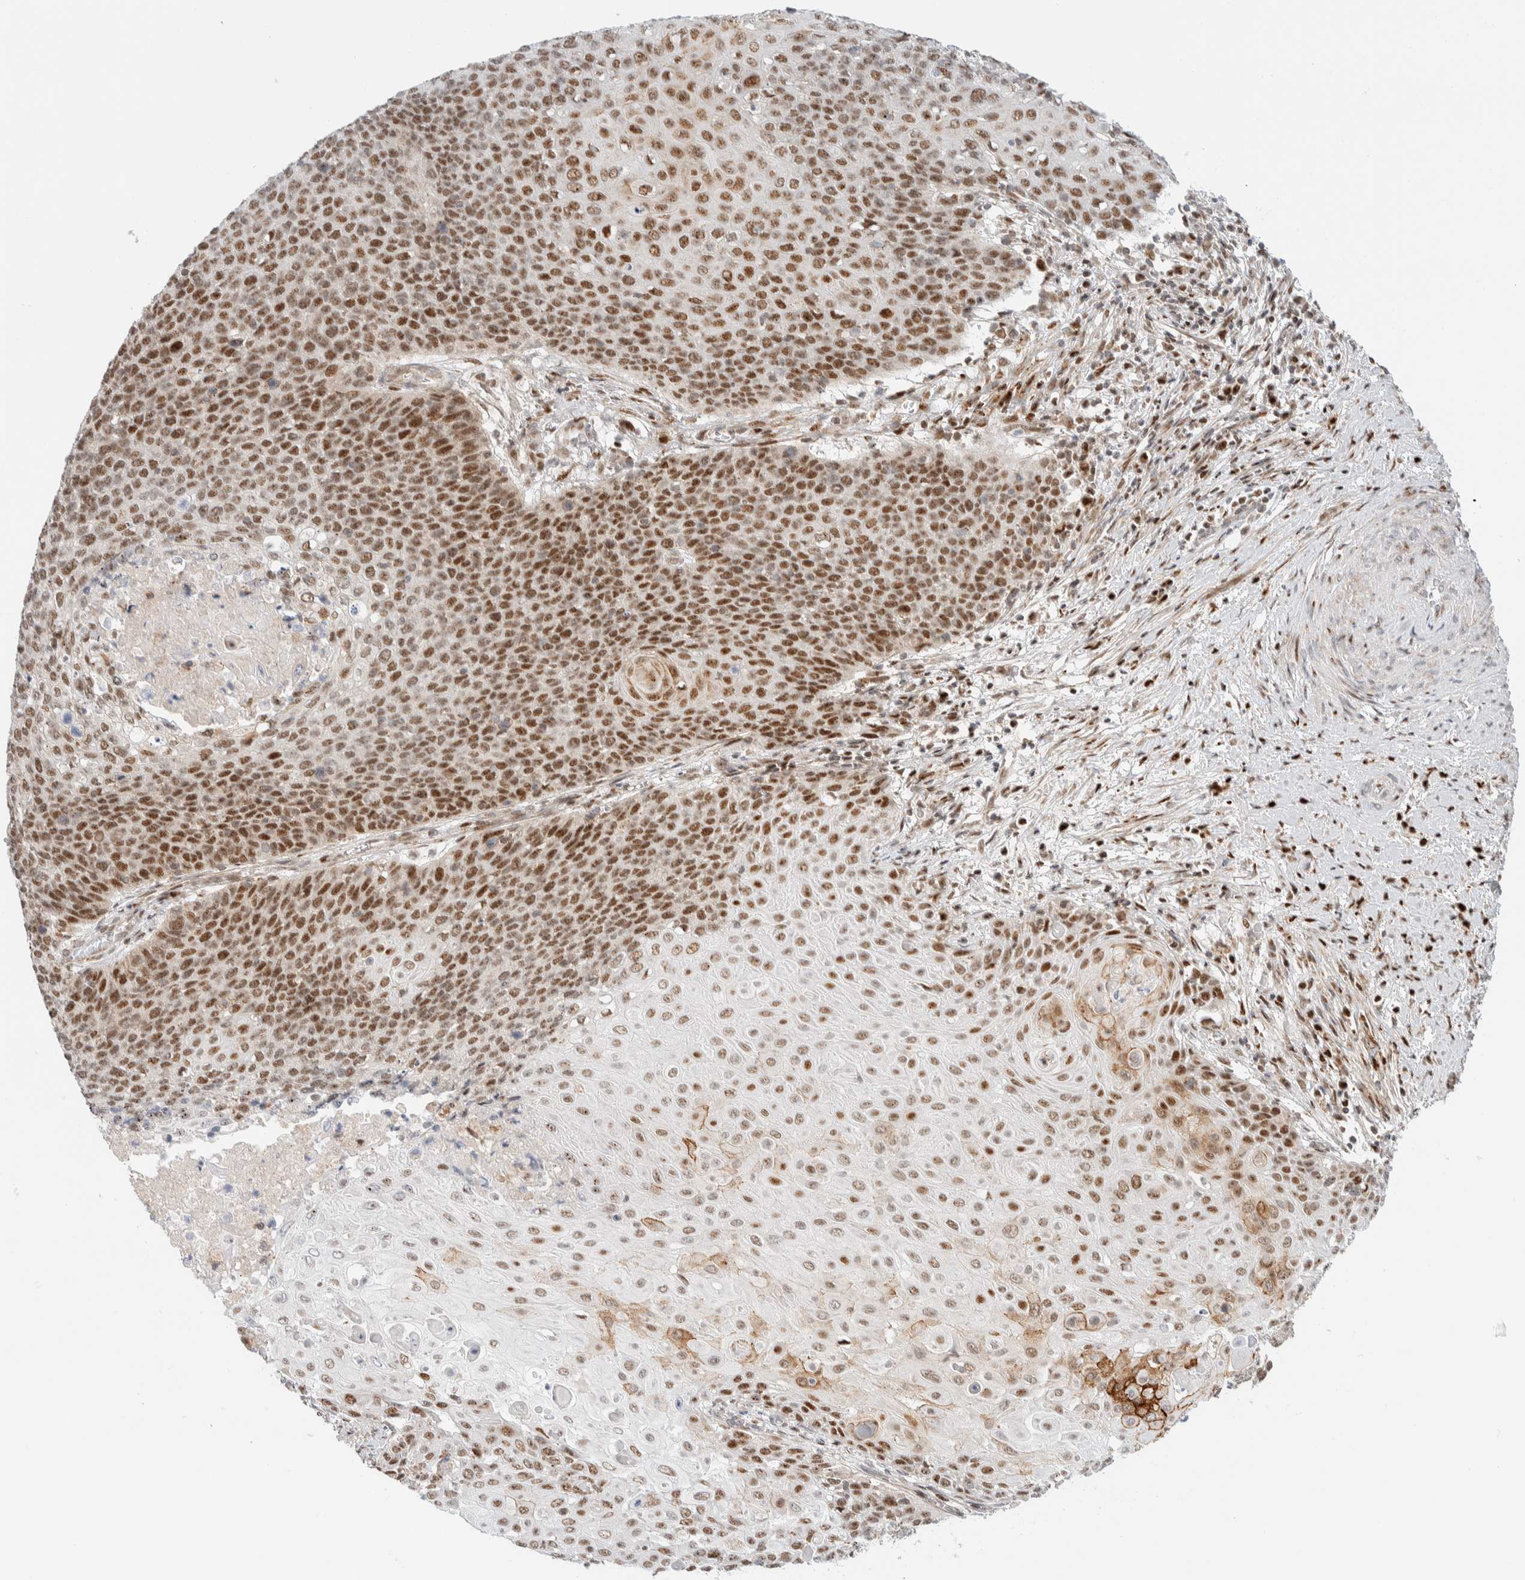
{"staining": {"intensity": "strong", "quantity": ">75%", "location": "nuclear"}, "tissue": "cervical cancer", "cell_type": "Tumor cells", "image_type": "cancer", "snomed": [{"axis": "morphology", "description": "Squamous cell carcinoma, NOS"}, {"axis": "topography", "description": "Cervix"}], "caption": "Cervical cancer stained with a protein marker demonstrates strong staining in tumor cells.", "gene": "TSPAN32", "patient": {"sex": "female", "age": 39}}